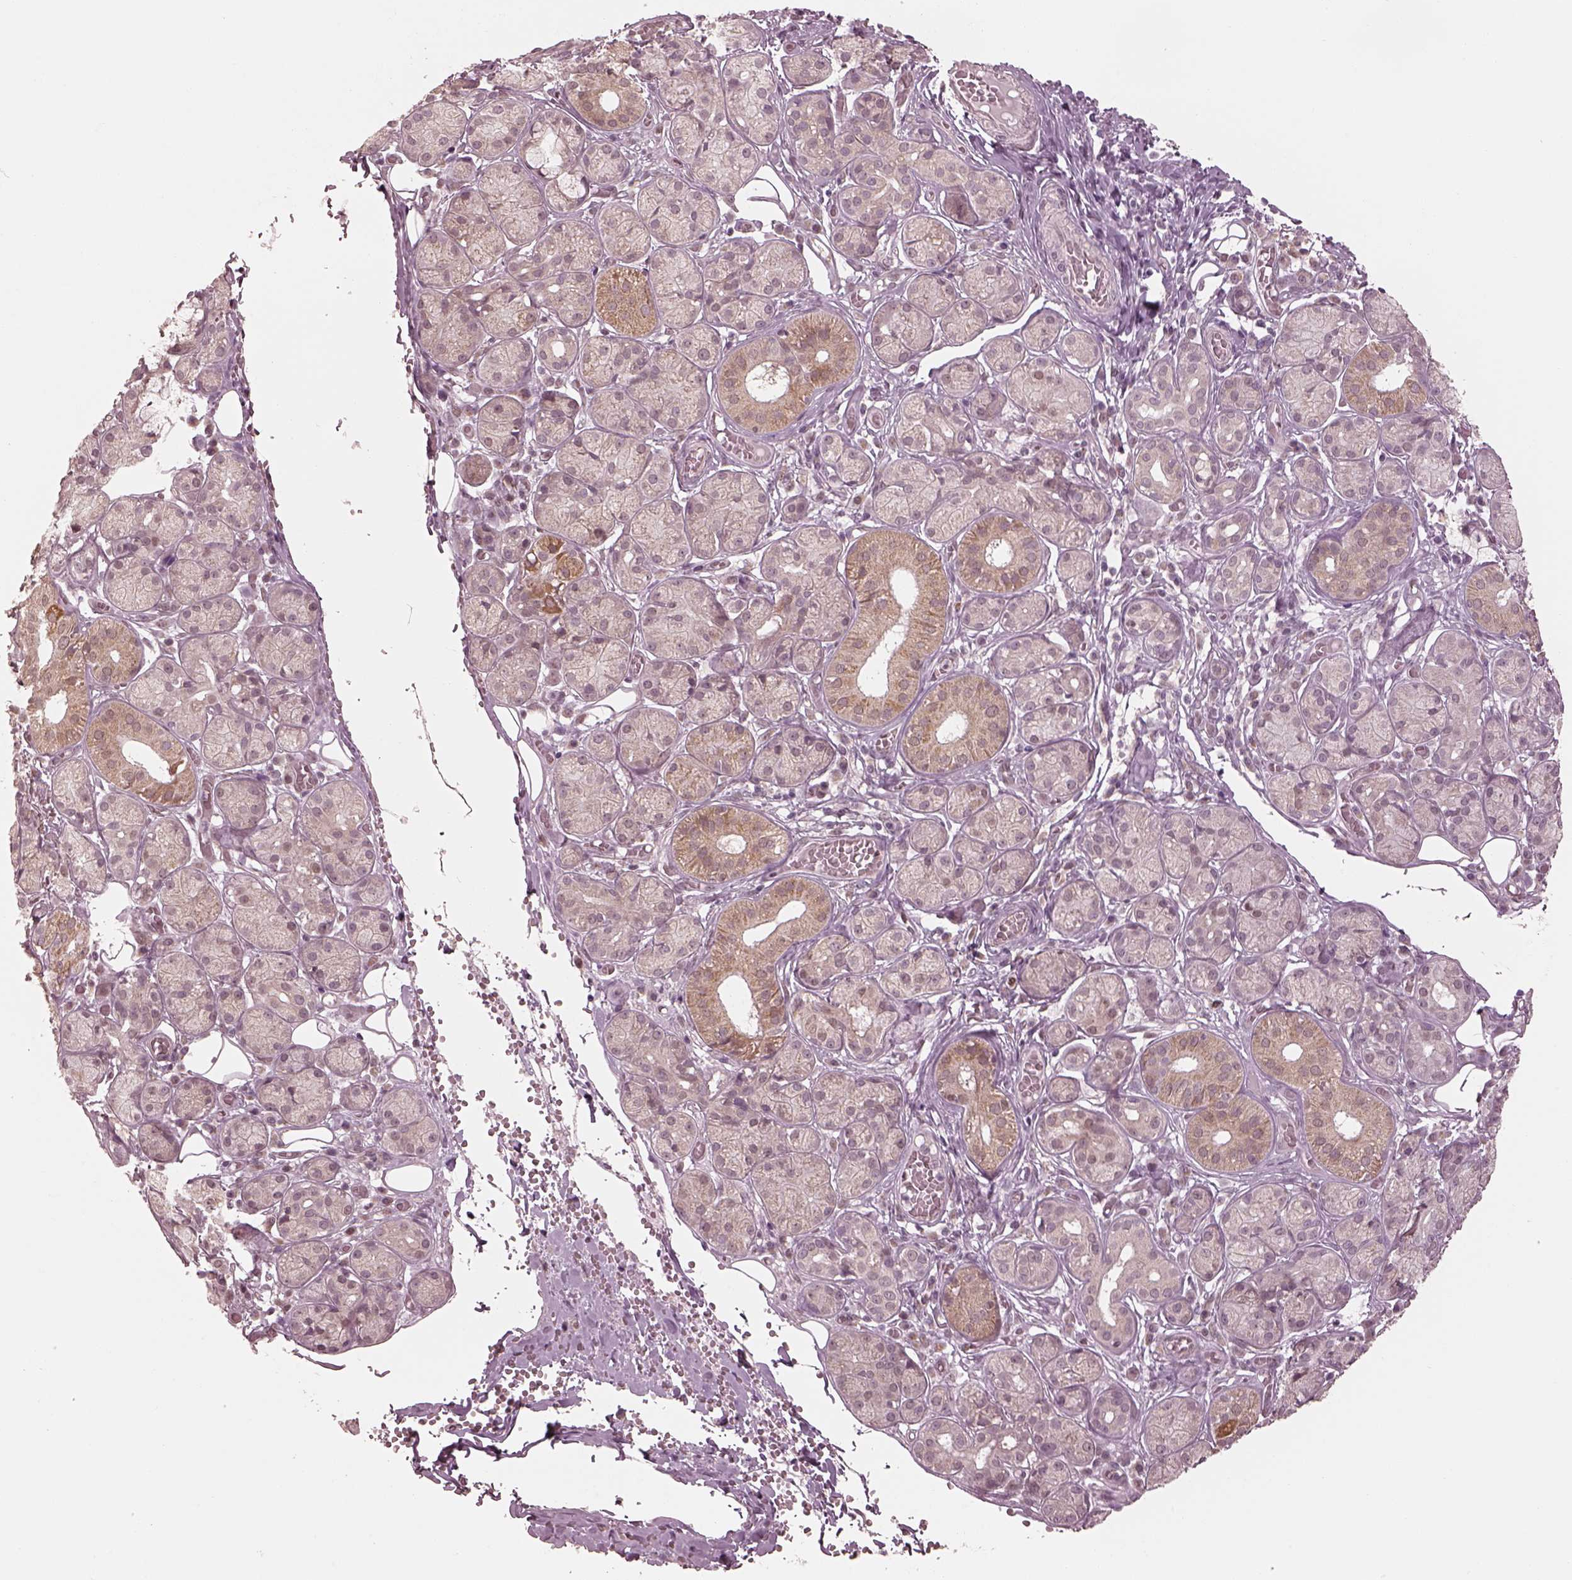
{"staining": {"intensity": "weak", "quantity": "<25%", "location": "cytoplasmic/membranous"}, "tissue": "salivary gland", "cell_type": "Glandular cells", "image_type": "normal", "snomed": [{"axis": "morphology", "description": "Normal tissue, NOS"}, {"axis": "topography", "description": "Salivary gland"}, {"axis": "topography", "description": "Peripheral nerve tissue"}], "caption": "Image shows no protein expression in glandular cells of normal salivary gland. (Stains: DAB (3,3'-diaminobenzidine) immunohistochemistry (IHC) with hematoxylin counter stain, Microscopy: brightfield microscopy at high magnification).", "gene": "IQCB1", "patient": {"sex": "male", "age": 71}}